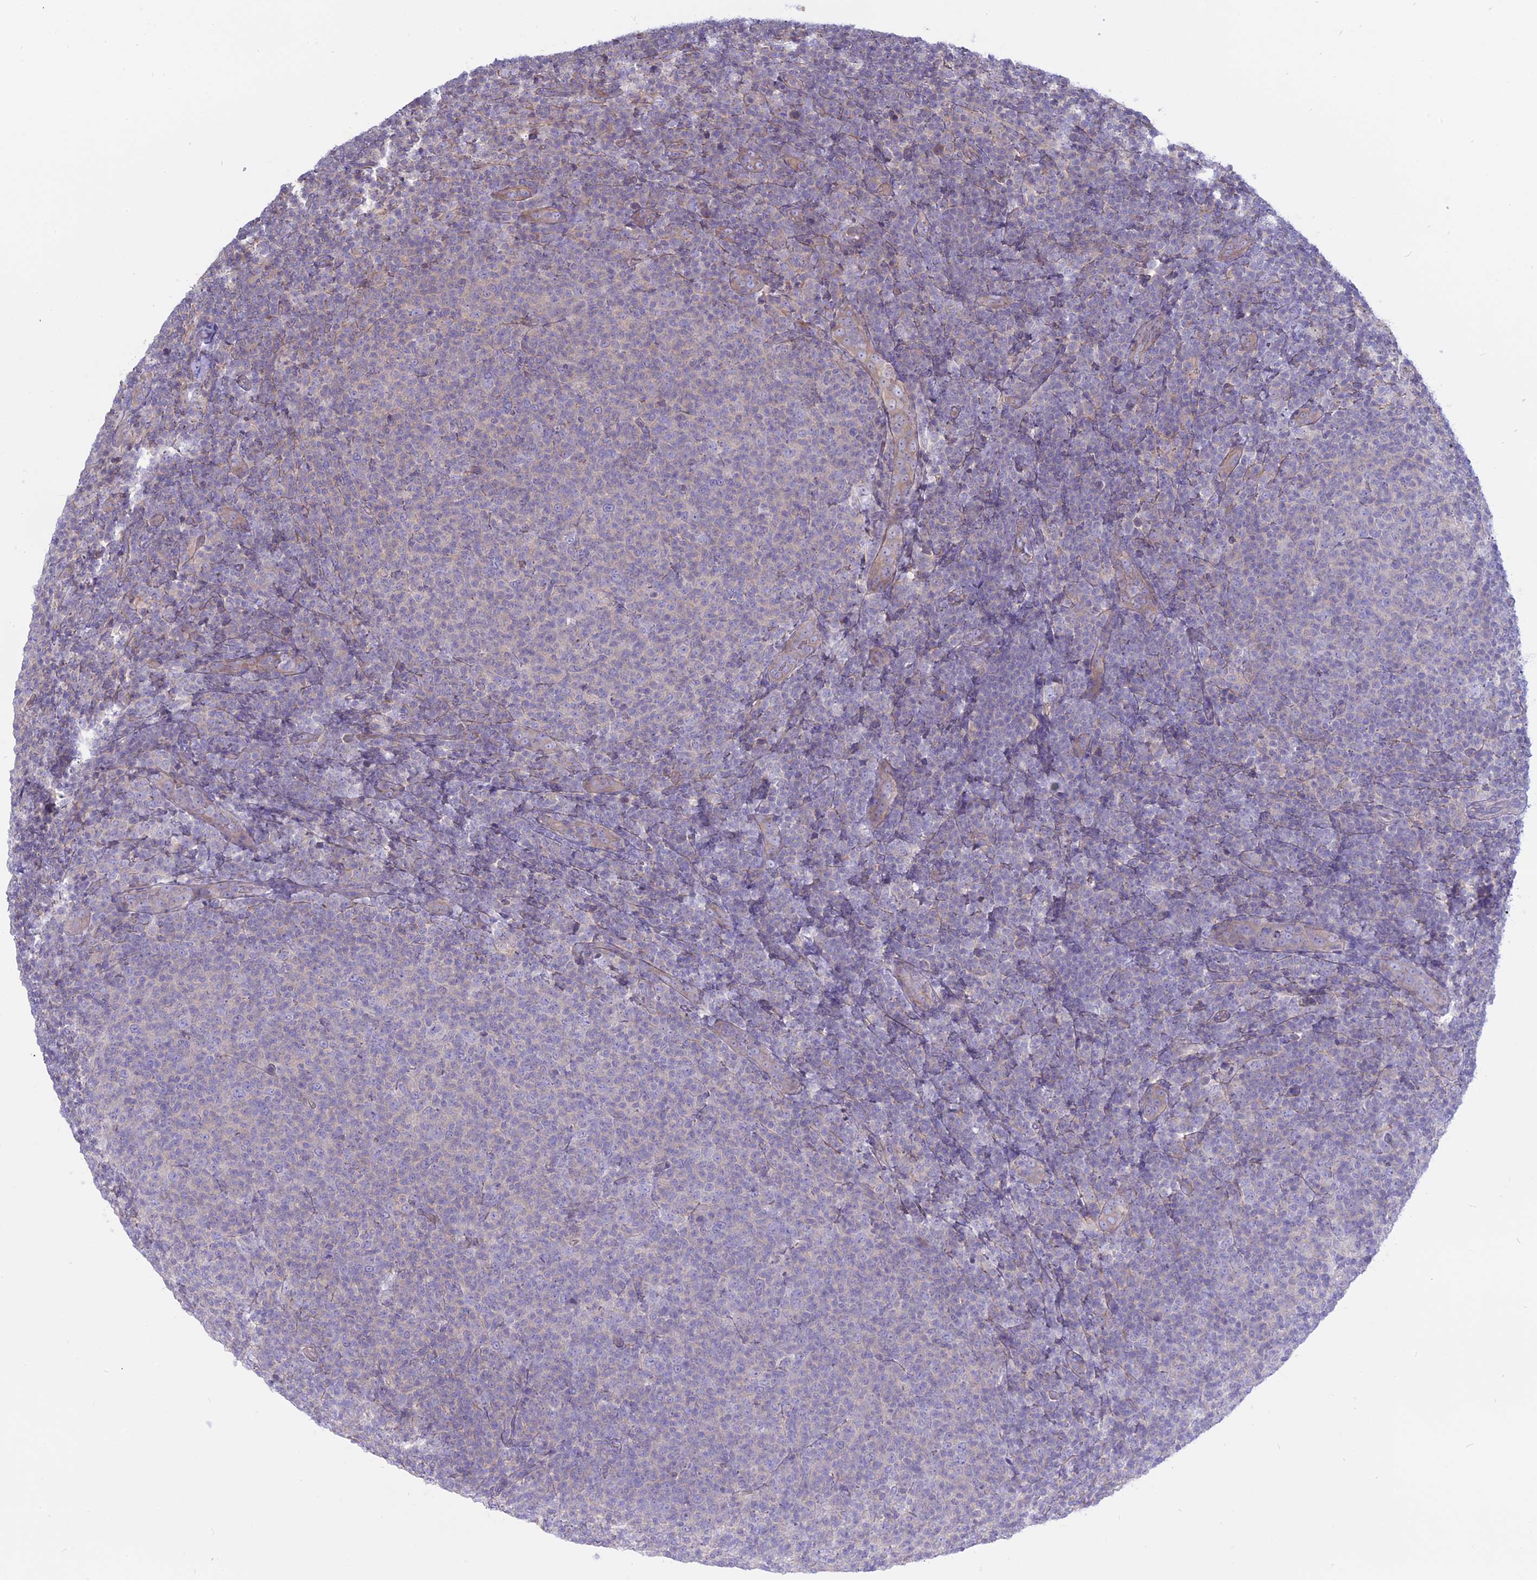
{"staining": {"intensity": "negative", "quantity": "none", "location": "none"}, "tissue": "lymphoma", "cell_type": "Tumor cells", "image_type": "cancer", "snomed": [{"axis": "morphology", "description": "Malignant lymphoma, non-Hodgkin's type, Low grade"}, {"axis": "topography", "description": "Lymph node"}], "caption": "Immunohistochemistry (IHC) of human malignant lymphoma, non-Hodgkin's type (low-grade) exhibits no expression in tumor cells. (Stains: DAB immunohistochemistry (IHC) with hematoxylin counter stain, Microscopy: brightfield microscopy at high magnification).", "gene": "AHCYL1", "patient": {"sex": "male", "age": 66}}